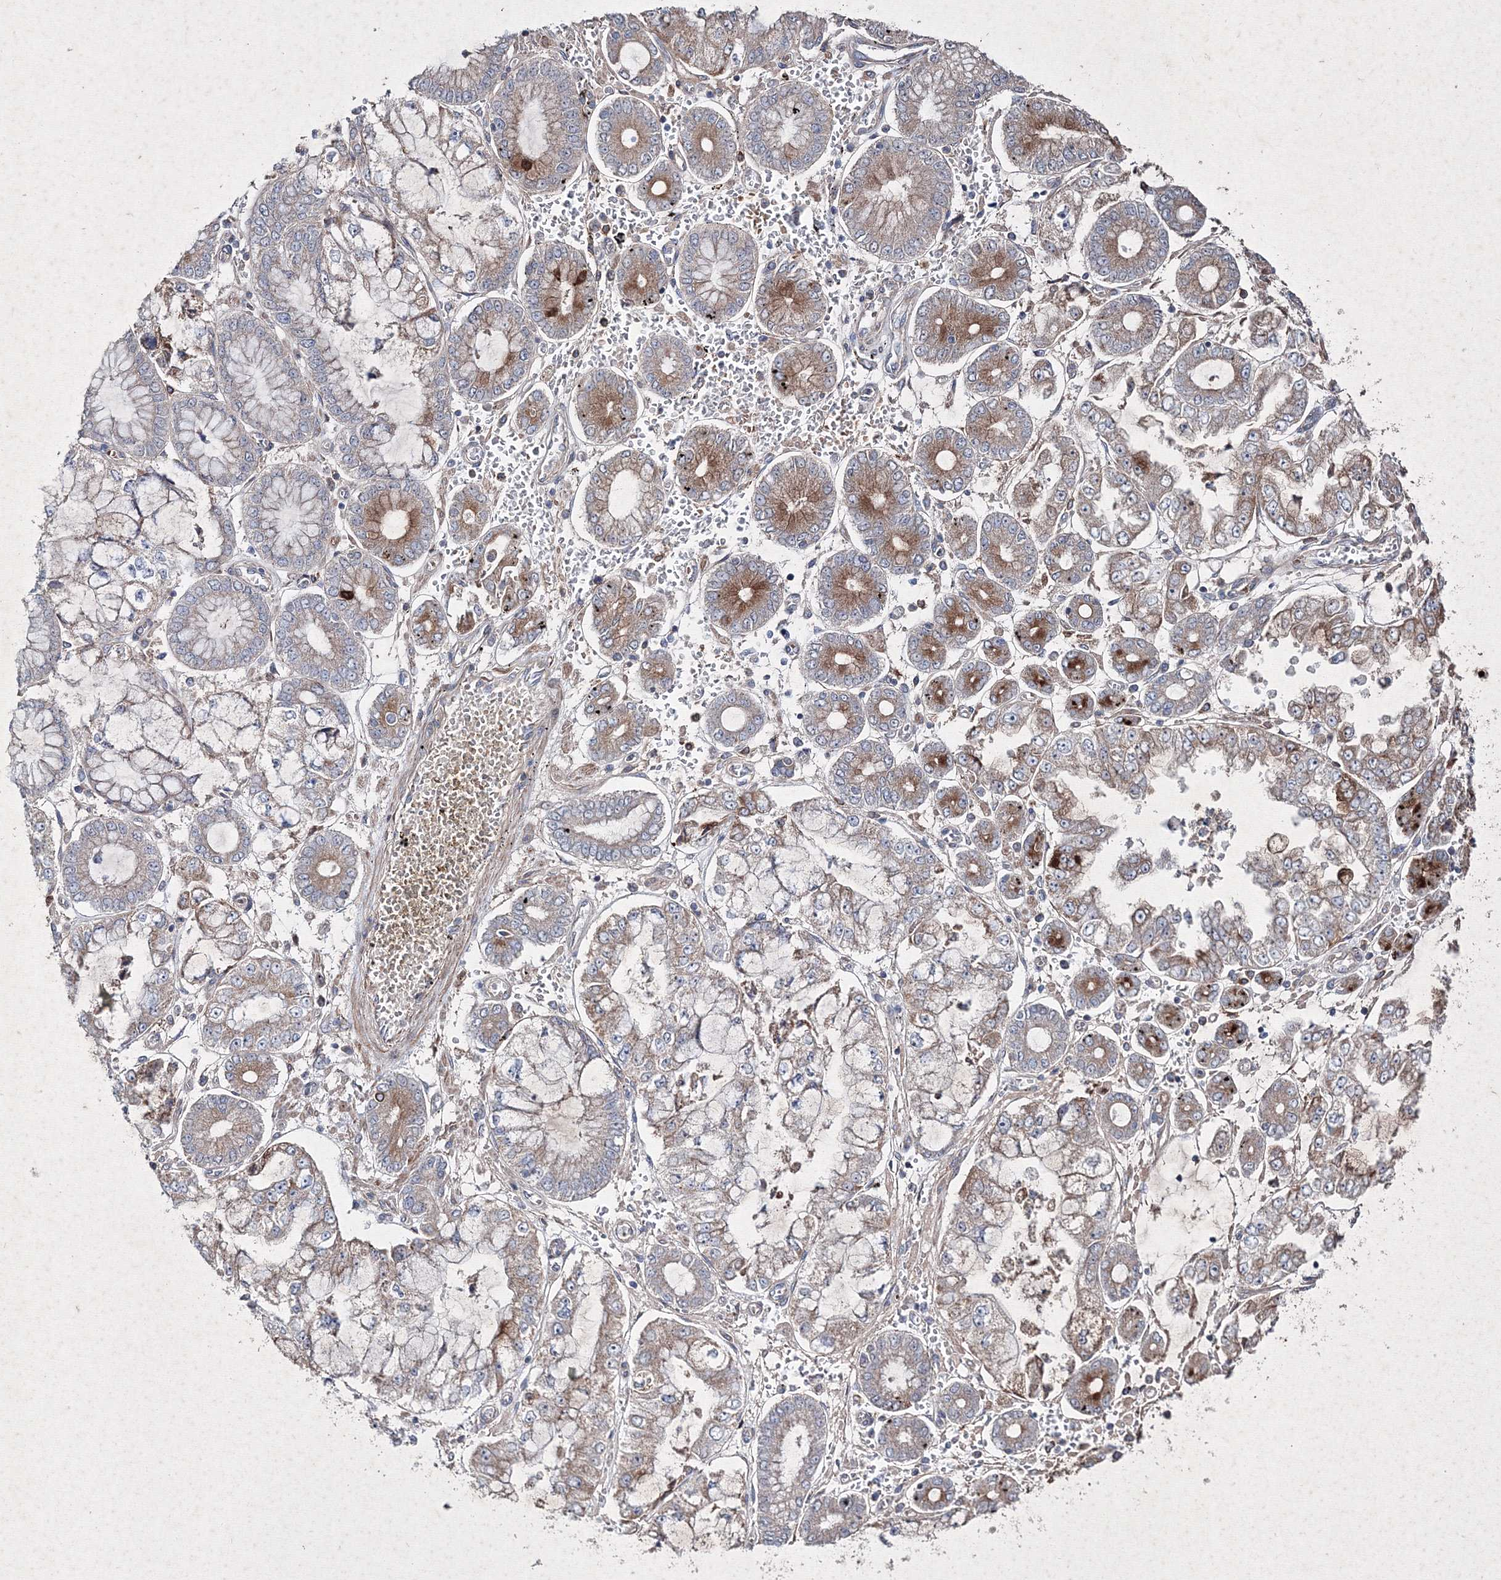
{"staining": {"intensity": "moderate", "quantity": "<25%", "location": "cytoplasmic/membranous"}, "tissue": "stomach cancer", "cell_type": "Tumor cells", "image_type": "cancer", "snomed": [{"axis": "morphology", "description": "Adenocarcinoma, NOS"}, {"axis": "topography", "description": "Stomach"}], "caption": "This micrograph exhibits immunohistochemistry (IHC) staining of human stomach cancer (adenocarcinoma), with low moderate cytoplasmic/membranous expression in about <25% of tumor cells.", "gene": "GFM1", "patient": {"sex": "male", "age": 76}}